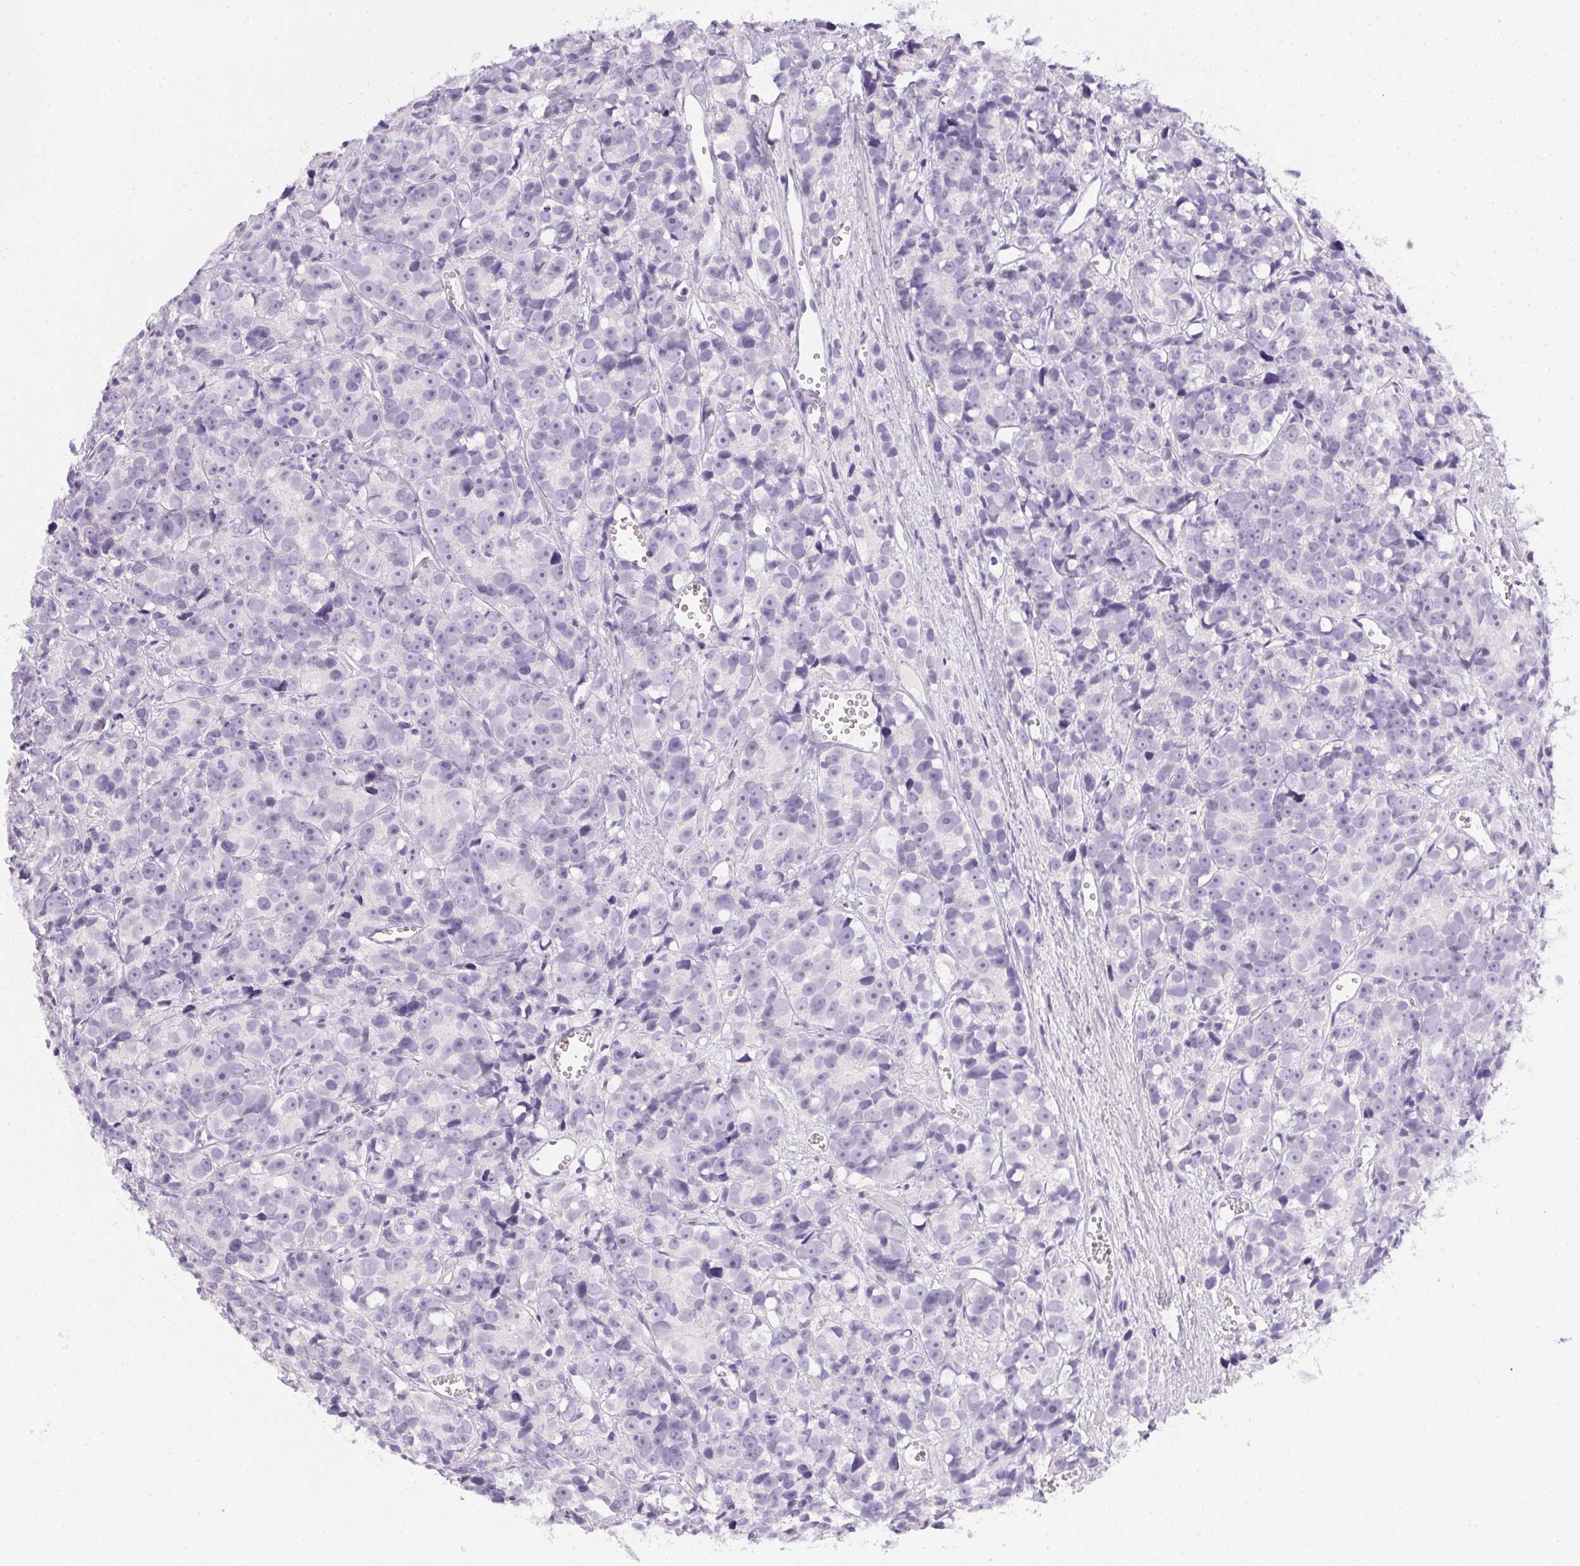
{"staining": {"intensity": "negative", "quantity": "none", "location": "none"}, "tissue": "prostate cancer", "cell_type": "Tumor cells", "image_type": "cancer", "snomed": [{"axis": "morphology", "description": "Adenocarcinoma, High grade"}, {"axis": "topography", "description": "Prostate"}], "caption": "IHC histopathology image of human prostate high-grade adenocarcinoma stained for a protein (brown), which shows no positivity in tumor cells.", "gene": "PPY", "patient": {"sex": "male", "age": 77}}